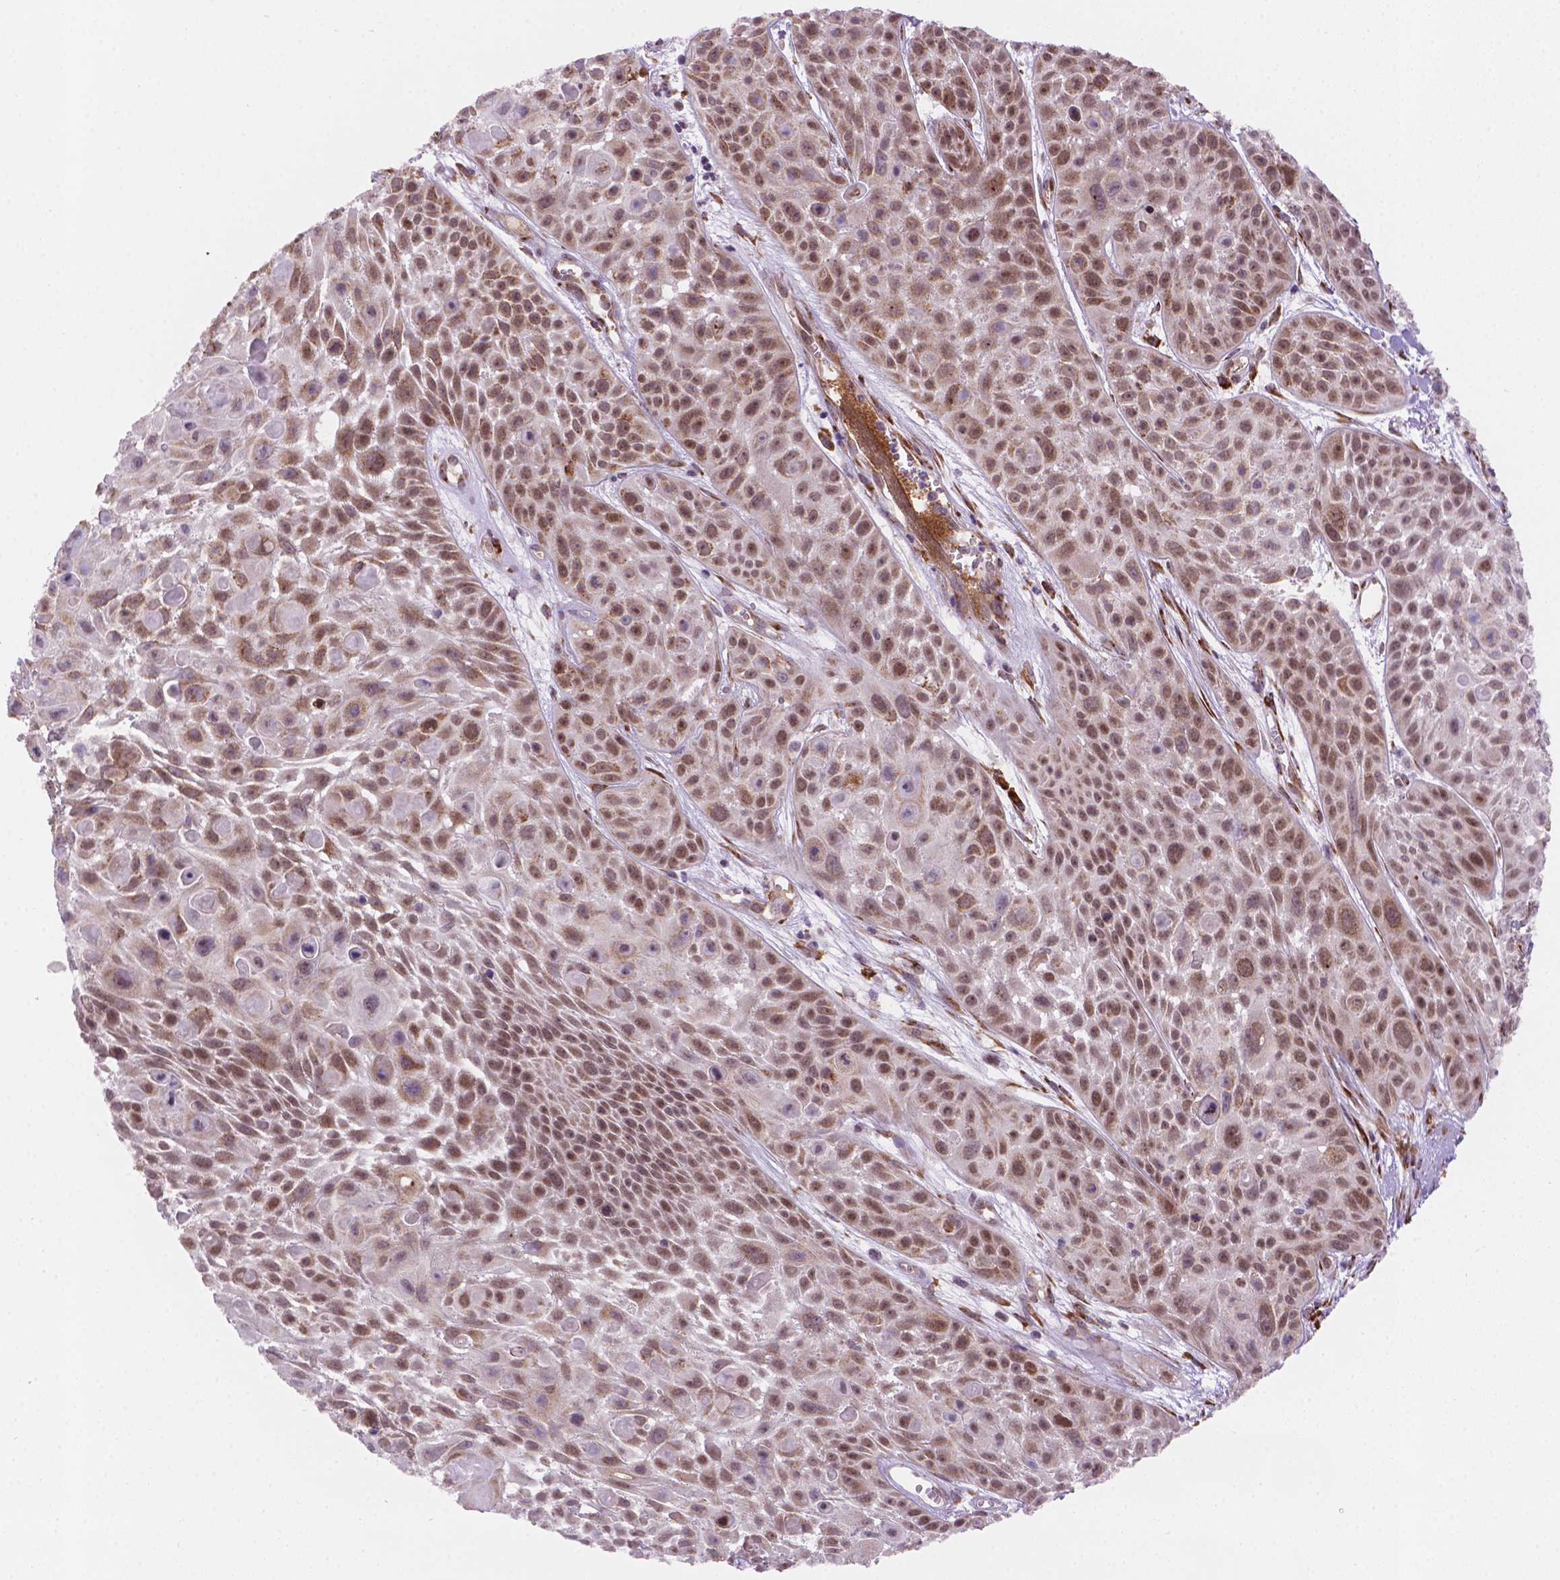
{"staining": {"intensity": "moderate", "quantity": ">75%", "location": "cytoplasmic/membranous,nuclear"}, "tissue": "skin cancer", "cell_type": "Tumor cells", "image_type": "cancer", "snomed": [{"axis": "morphology", "description": "Squamous cell carcinoma, NOS"}, {"axis": "topography", "description": "Skin"}, {"axis": "topography", "description": "Anal"}], "caption": "The immunohistochemical stain shows moderate cytoplasmic/membranous and nuclear staining in tumor cells of squamous cell carcinoma (skin) tissue.", "gene": "FNIP1", "patient": {"sex": "female", "age": 75}}